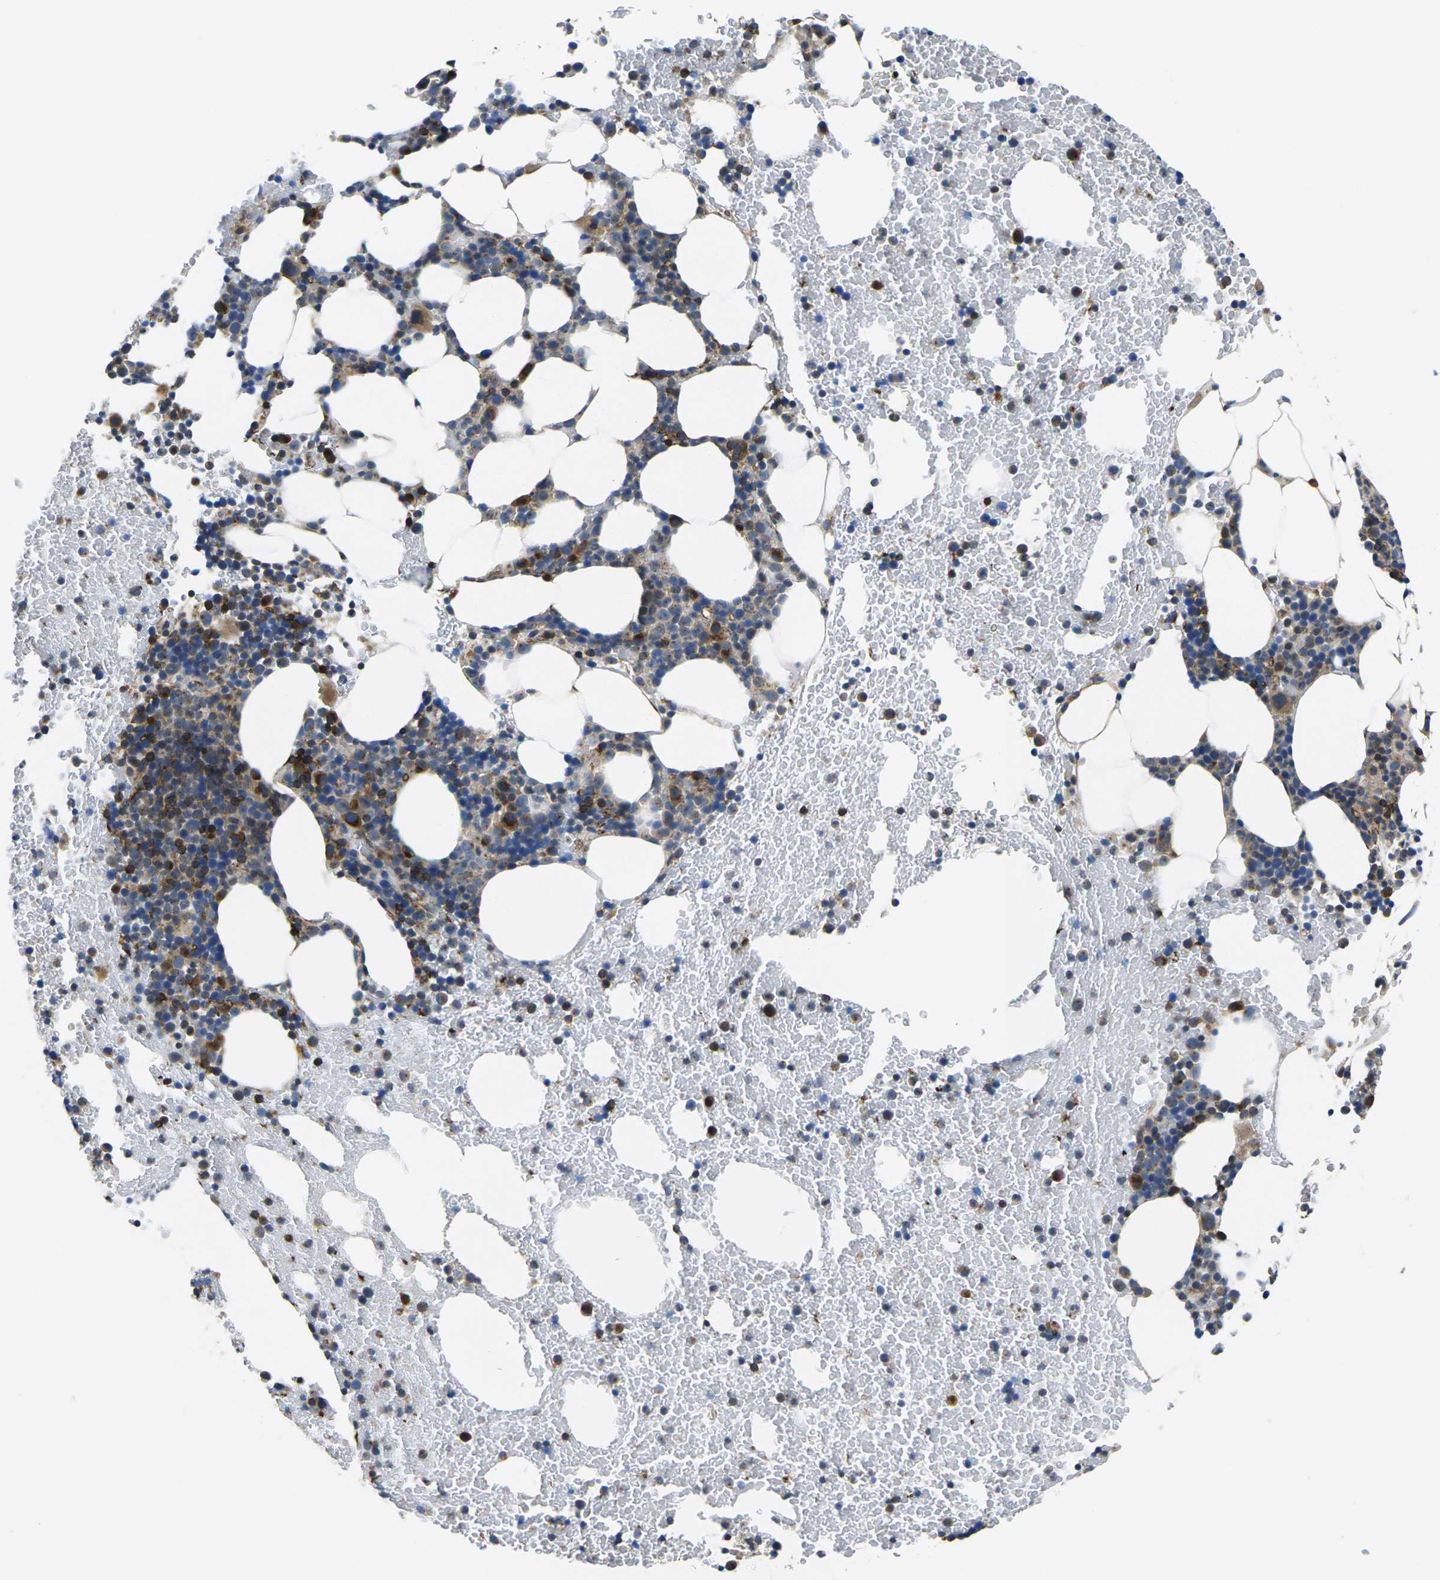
{"staining": {"intensity": "strong", "quantity": "<25%", "location": "cytoplasmic/membranous"}, "tissue": "bone marrow", "cell_type": "Hematopoietic cells", "image_type": "normal", "snomed": [{"axis": "morphology", "description": "Normal tissue, NOS"}, {"axis": "morphology", "description": "Inflammation, NOS"}, {"axis": "topography", "description": "Bone marrow"}], "caption": "Brown immunohistochemical staining in unremarkable human bone marrow exhibits strong cytoplasmic/membranous staining in about <25% of hematopoietic cells. The protein of interest is stained brown, and the nuclei are stained in blue (DAB IHC with brightfield microscopy, high magnification).", "gene": "TMCC2", "patient": {"sex": "female", "age": 70}}